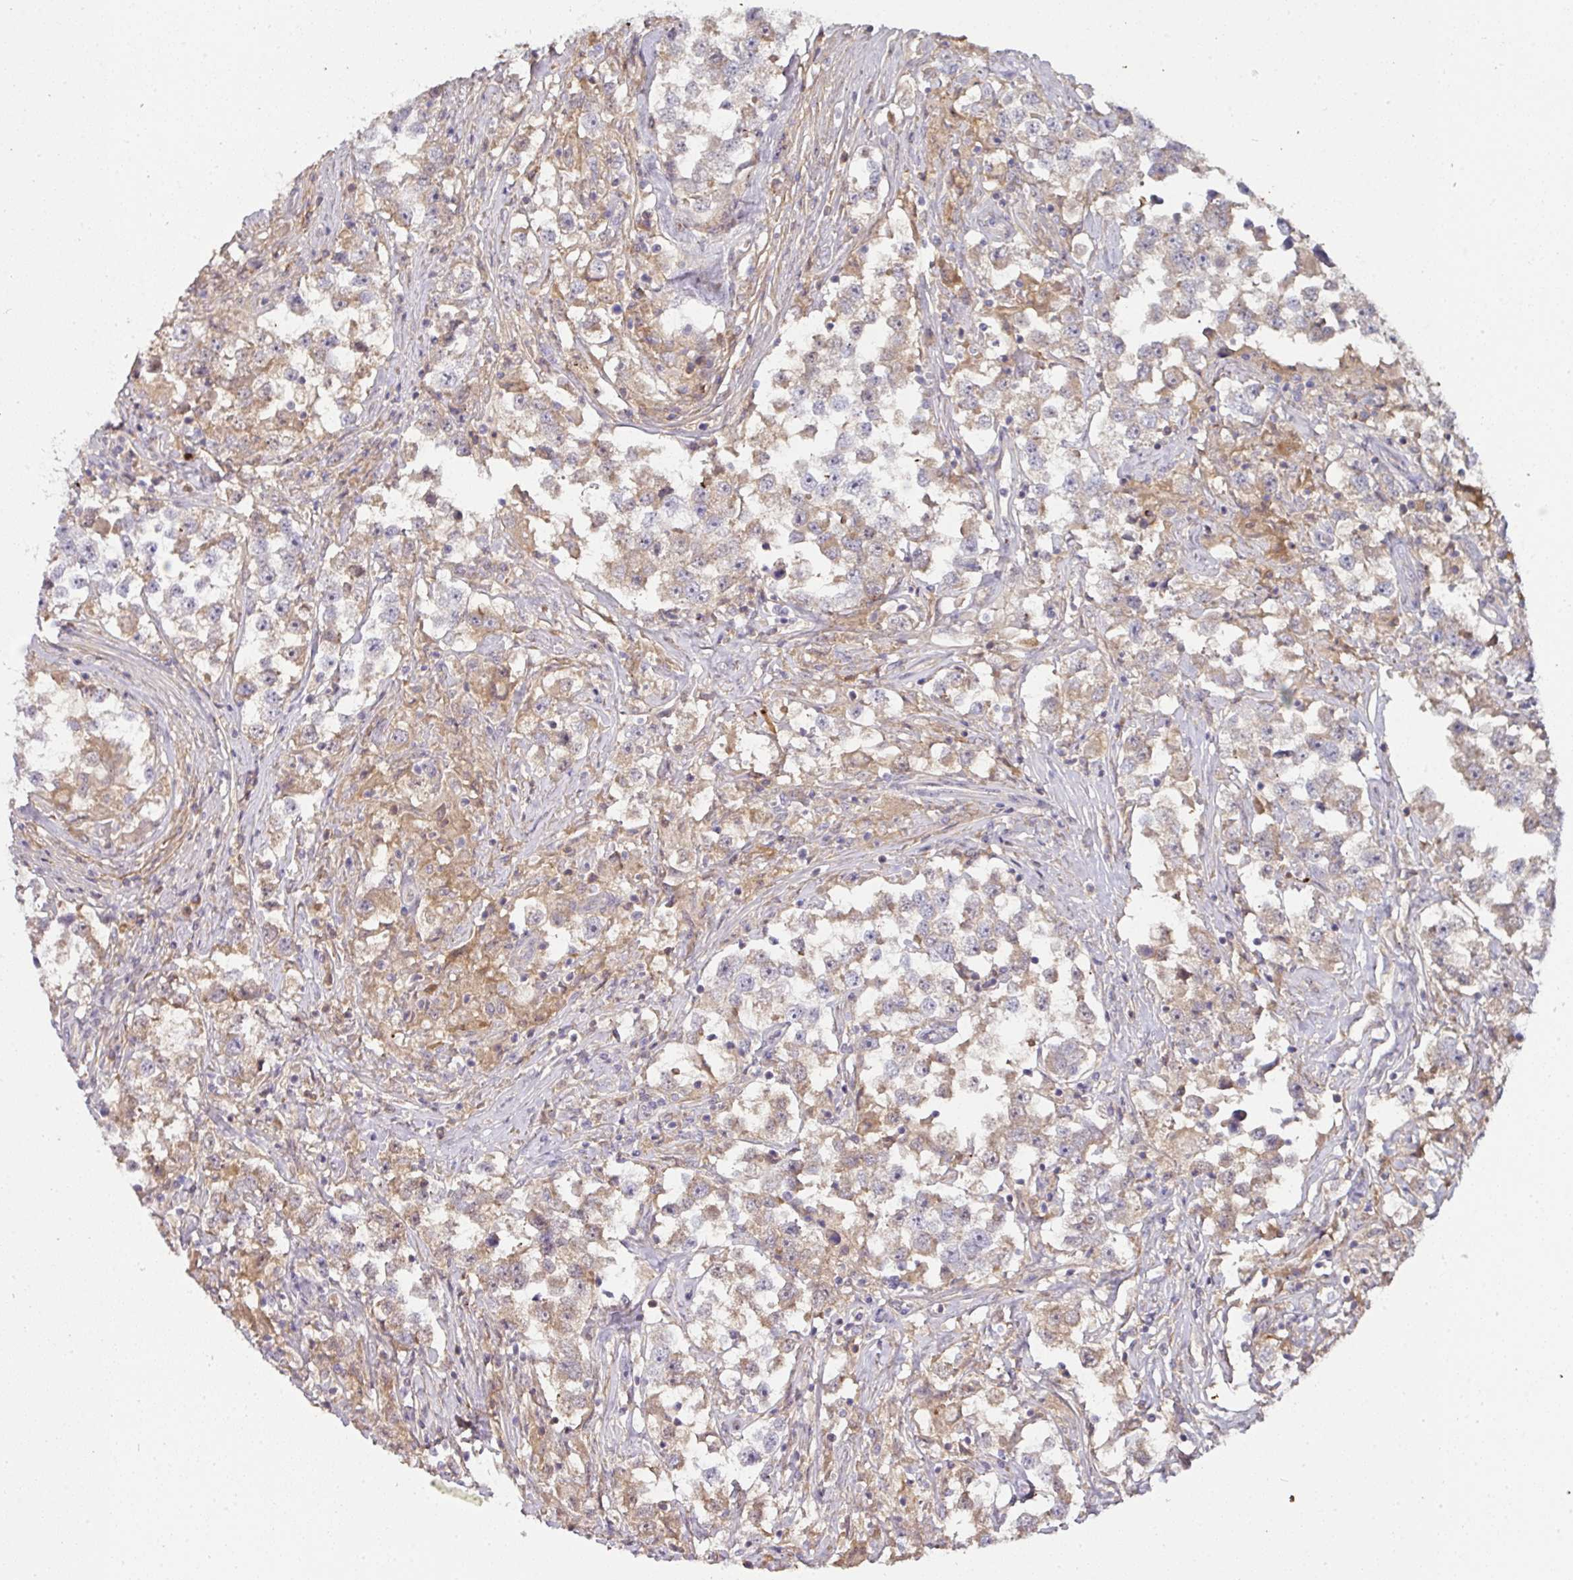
{"staining": {"intensity": "weak", "quantity": "<25%", "location": "cytoplasmic/membranous"}, "tissue": "testis cancer", "cell_type": "Tumor cells", "image_type": "cancer", "snomed": [{"axis": "morphology", "description": "Seminoma, NOS"}, {"axis": "topography", "description": "Testis"}], "caption": "IHC of testis cancer (seminoma) shows no positivity in tumor cells.", "gene": "CTDSP2", "patient": {"sex": "male", "age": 46}}